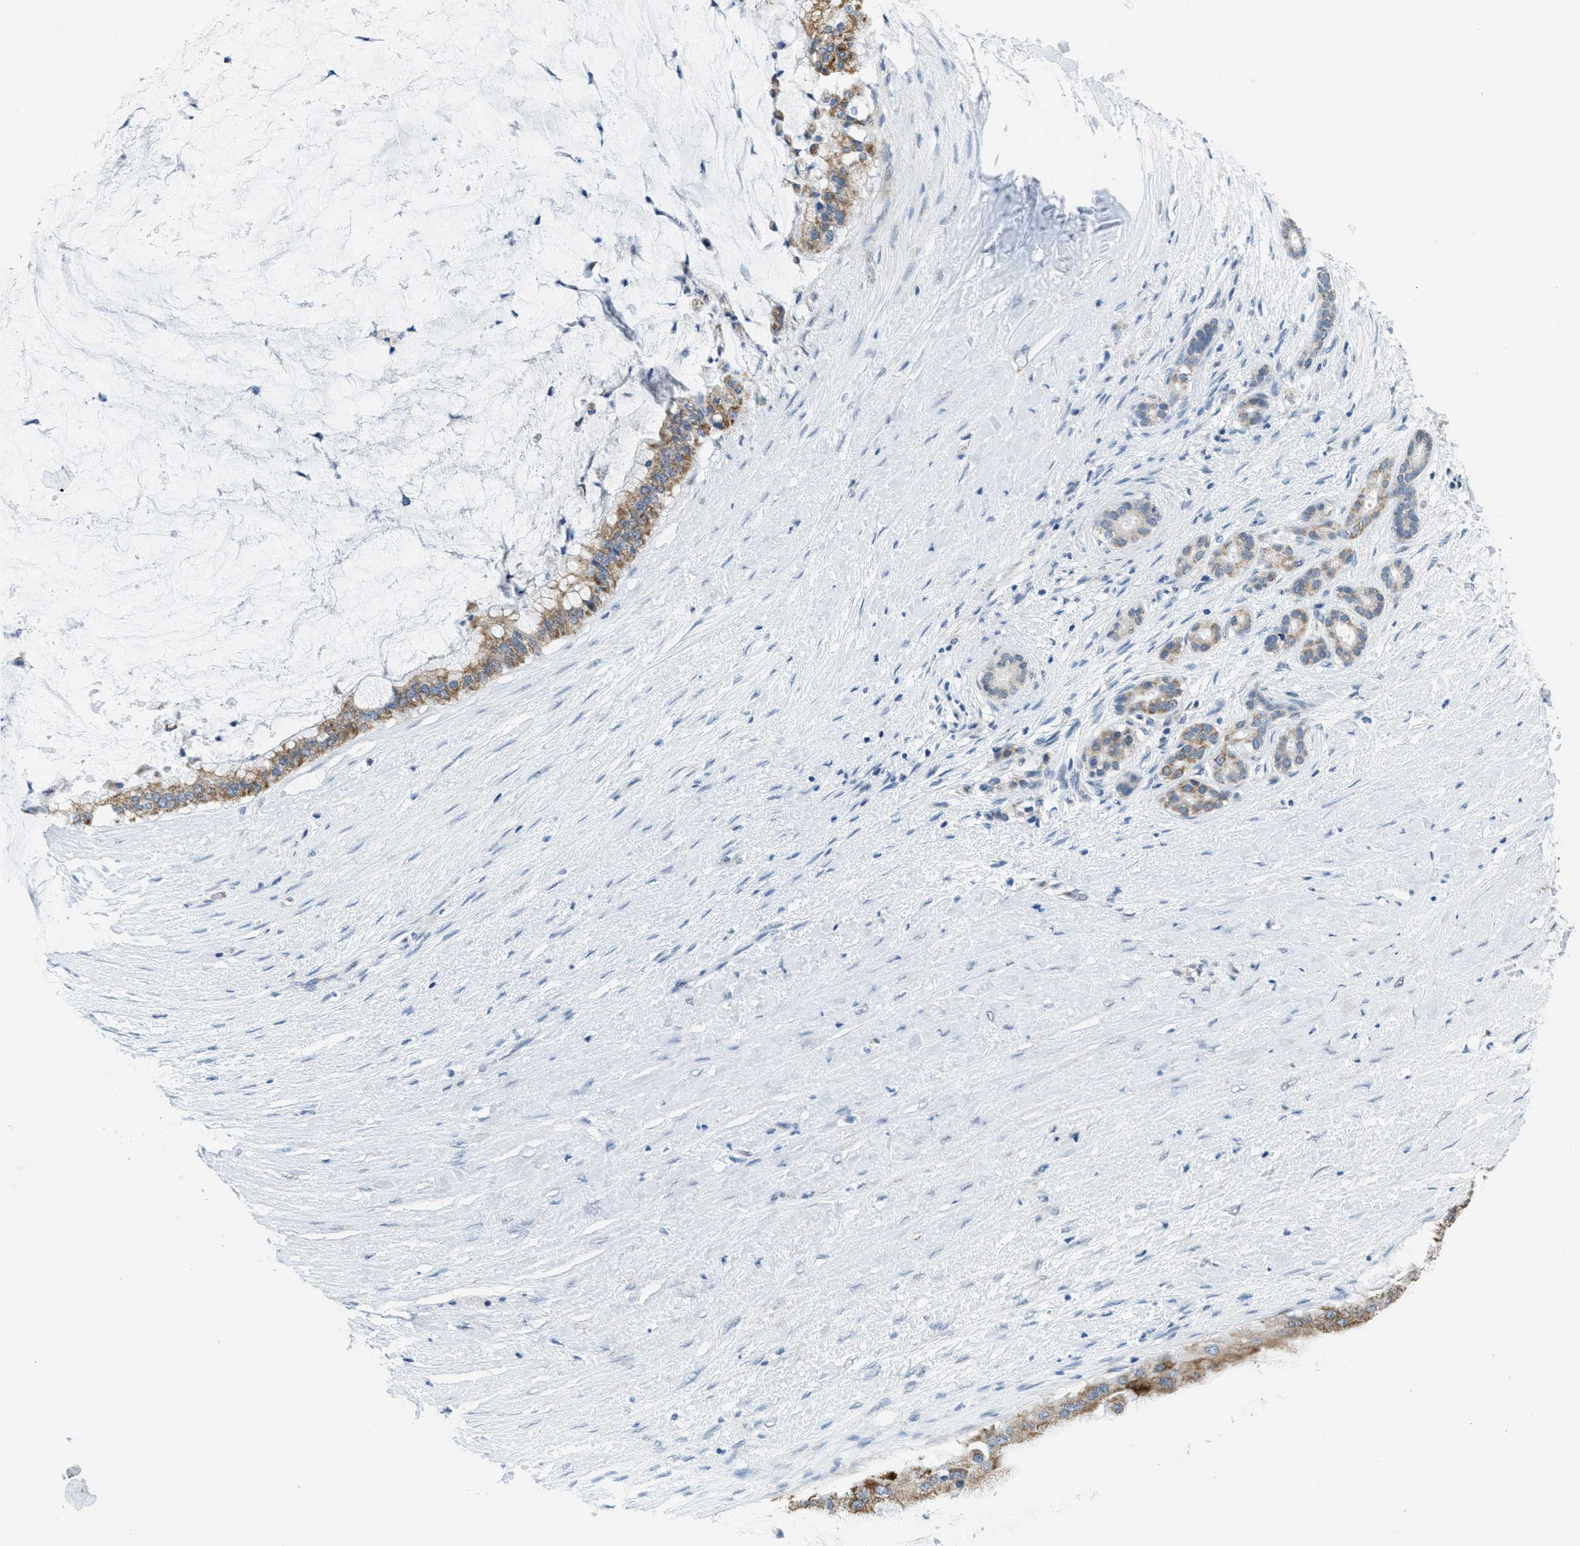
{"staining": {"intensity": "moderate", "quantity": ">75%", "location": "cytoplasmic/membranous"}, "tissue": "pancreatic cancer", "cell_type": "Tumor cells", "image_type": "cancer", "snomed": [{"axis": "morphology", "description": "Adenocarcinoma, NOS"}, {"axis": "topography", "description": "Pancreas"}], "caption": "IHC (DAB) staining of pancreatic cancer (adenocarcinoma) exhibits moderate cytoplasmic/membranous protein expression in about >75% of tumor cells.", "gene": "TOMM70", "patient": {"sex": "male", "age": 41}}